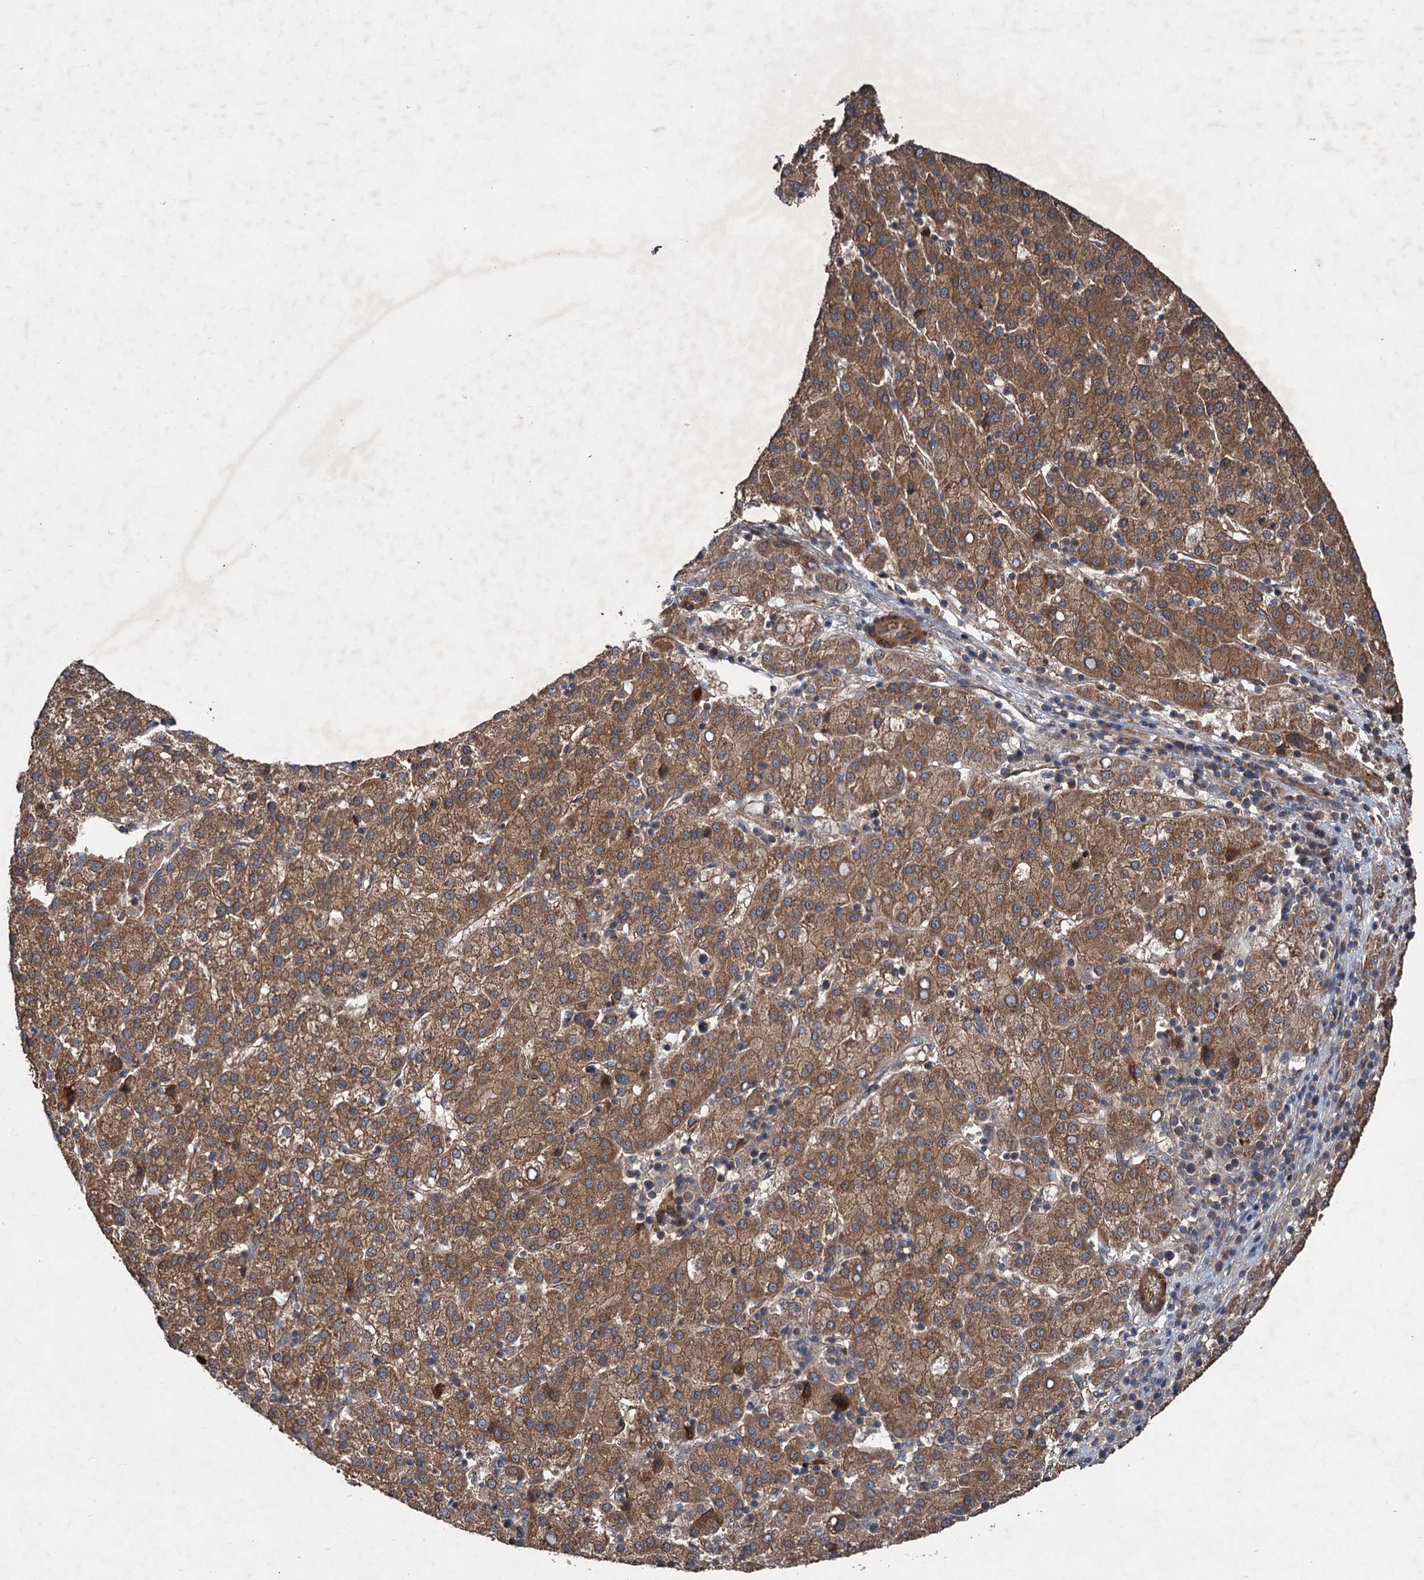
{"staining": {"intensity": "strong", "quantity": ">75%", "location": "cytoplasmic/membranous"}, "tissue": "liver cancer", "cell_type": "Tumor cells", "image_type": "cancer", "snomed": [{"axis": "morphology", "description": "Carcinoma, Hepatocellular, NOS"}, {"axis": "topography", "description": "Liver"}], "caption": "Tumor cells display strong cytoplasmic/membranous expression in approximately >75% of cells in hepatocellular carcinoma (liver). The staining was performed using DAB to visualize the protein expression in brown, while the nuclei were stained in blue with hematoxylin (Magnification: 20x).", "gene": "RNF214", "patient": {"sex": "female", "age": 58}}